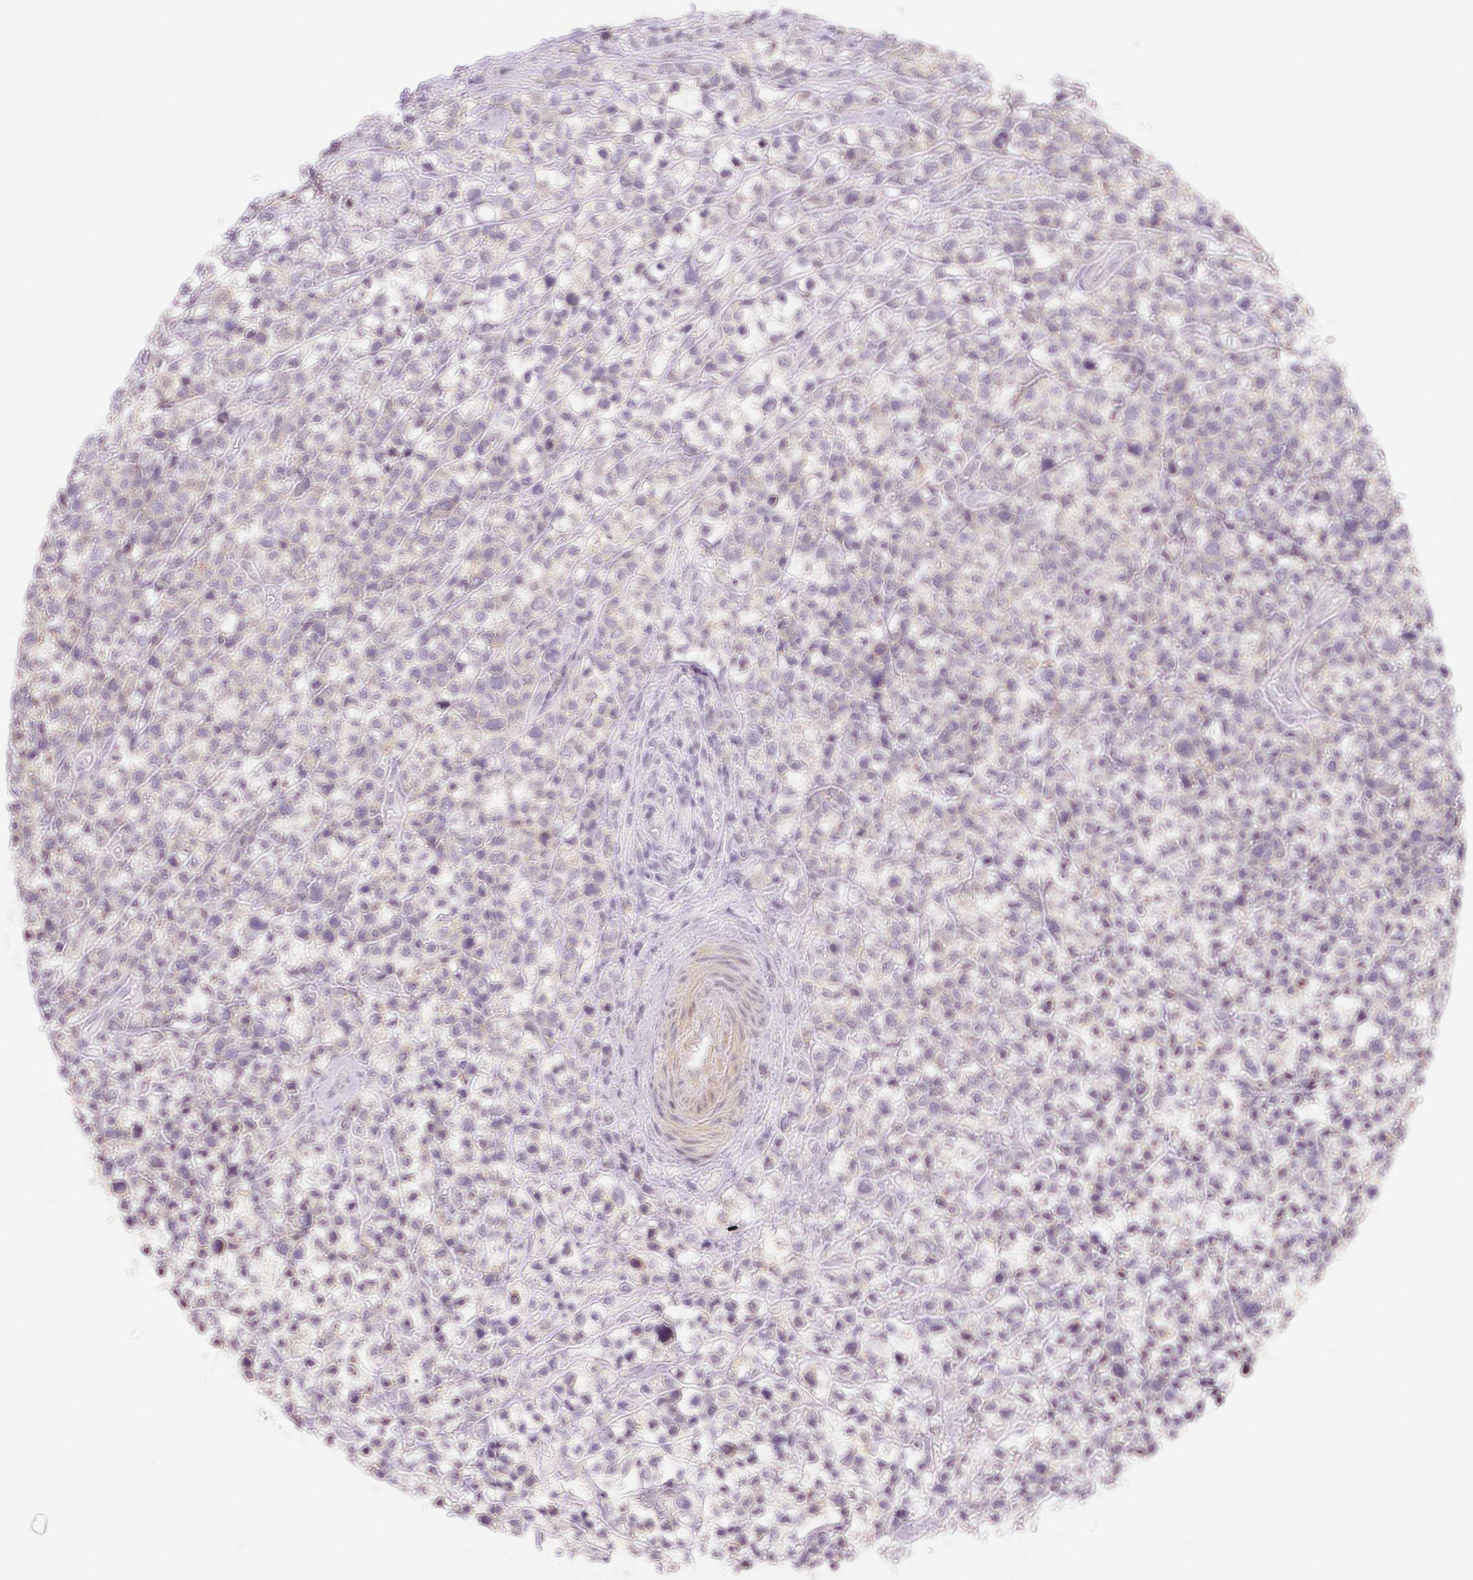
{"staining": {"intensity": "negative", "quantity": "none", "location": "none"}, "tissue": "lymphoma", "cell_type": "Tumor cells", "image_type": "cancer", "snomed": [{"axis": "morphology", "description": "Malignant lymphoma, non-Hodgkin's type, High grade"}, {"axis": "topography", "description": "Soft tissue"}], "caption": "The immunohistochemistry photomicrograph has no significant staining in tumor cells of high-grade malignant lymphoma, non-Hodgkin's type tissue.", "gene": "LRRC23", "patient": {"sex": "female", "age": 56}}